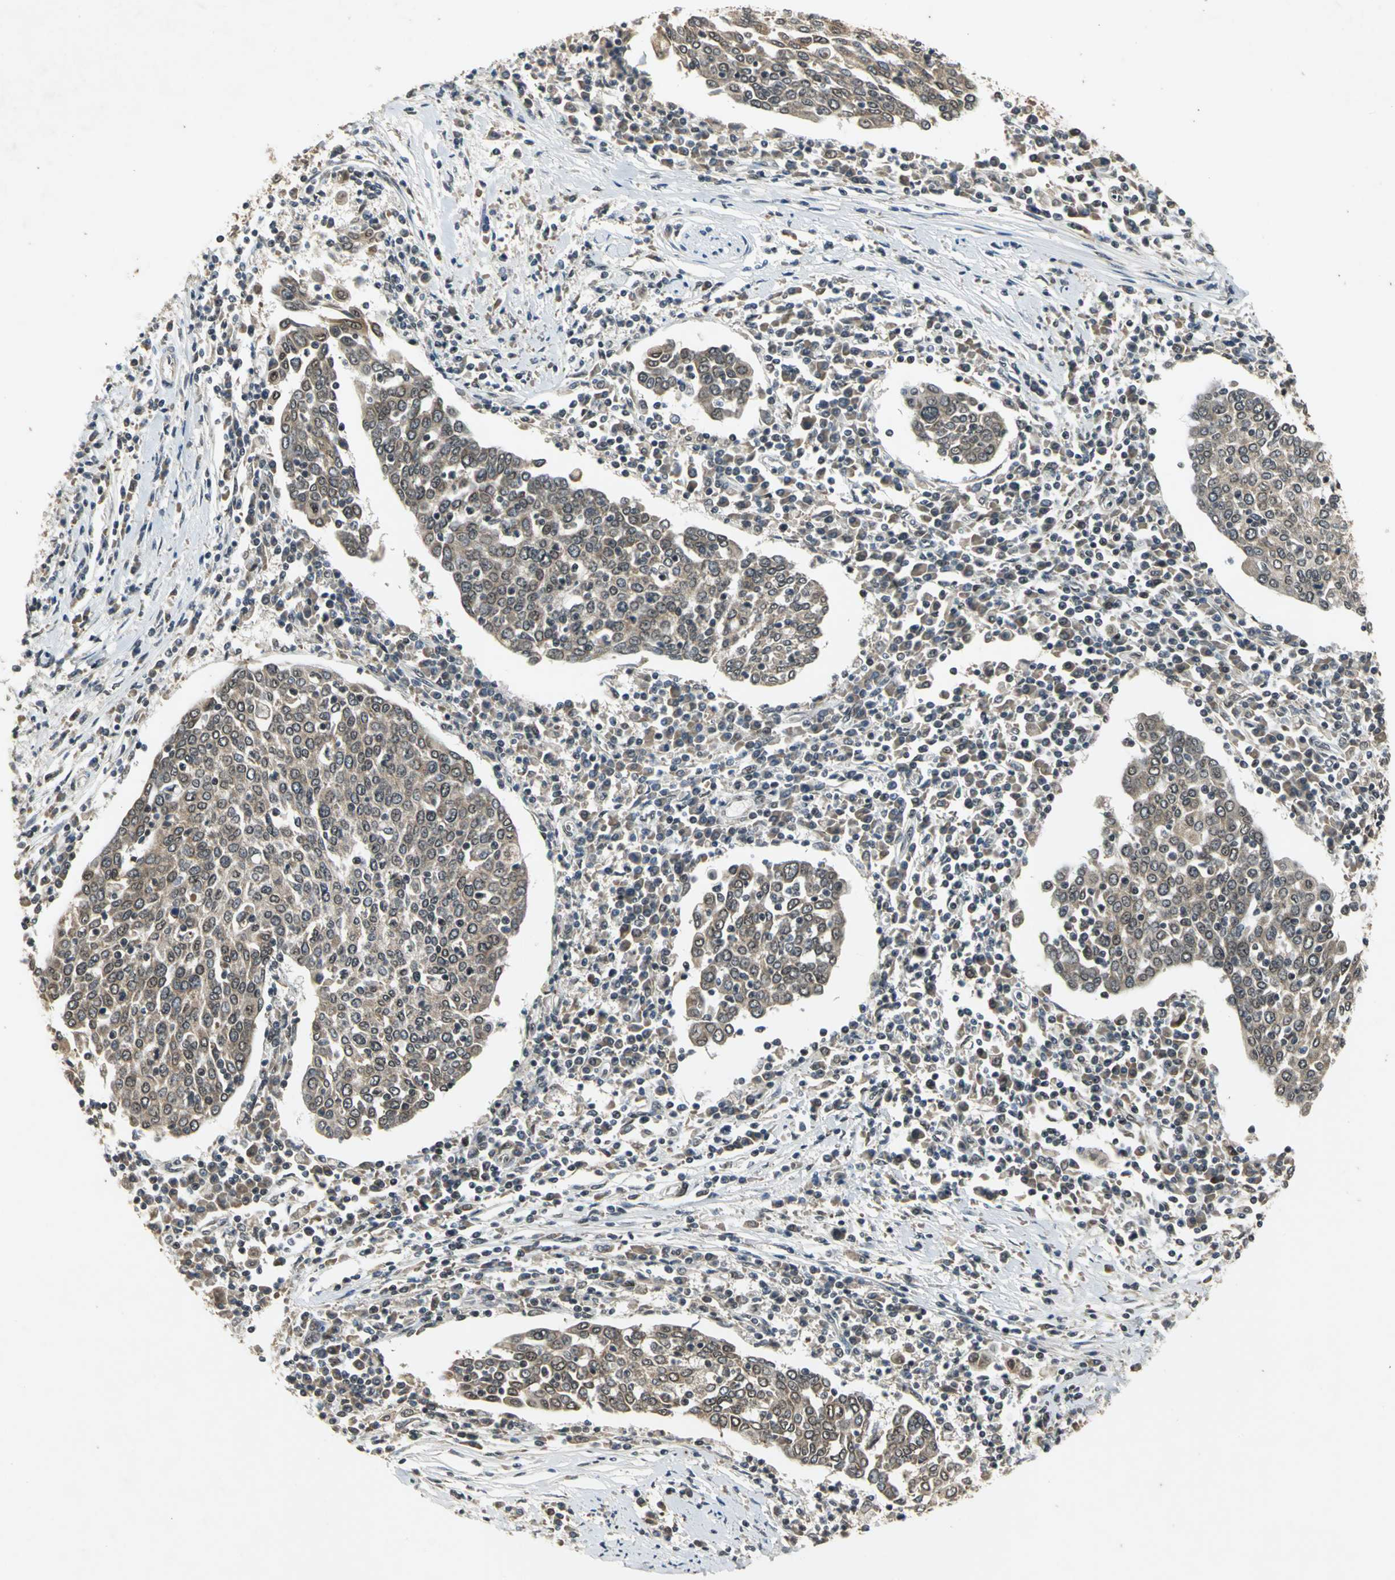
{"staining": {"intensity": "weak", "quantity": ">75%", "location": "cytoplasmic/membranous"}, "tissue": "cervical cancer", "cell_type": "Tumor cells", "image_type": "cancer", "snomed": [{"axis": "morphology", "description": "Squamous cell carcinoma, NOS"}, {"axis": "topography", "description": "Cervix"}], "caption": "Protein analysis of cervical cancer (squamous cell carcinoma) tissue displays weak cytoplasmic/membranous staining in approximately >75% of tumor cells. (brown staining indicates protein expression, while blue staining denotes nuclei).", "gene": "NOTCH3", "patient": {"sex": "female", "age": 40}}